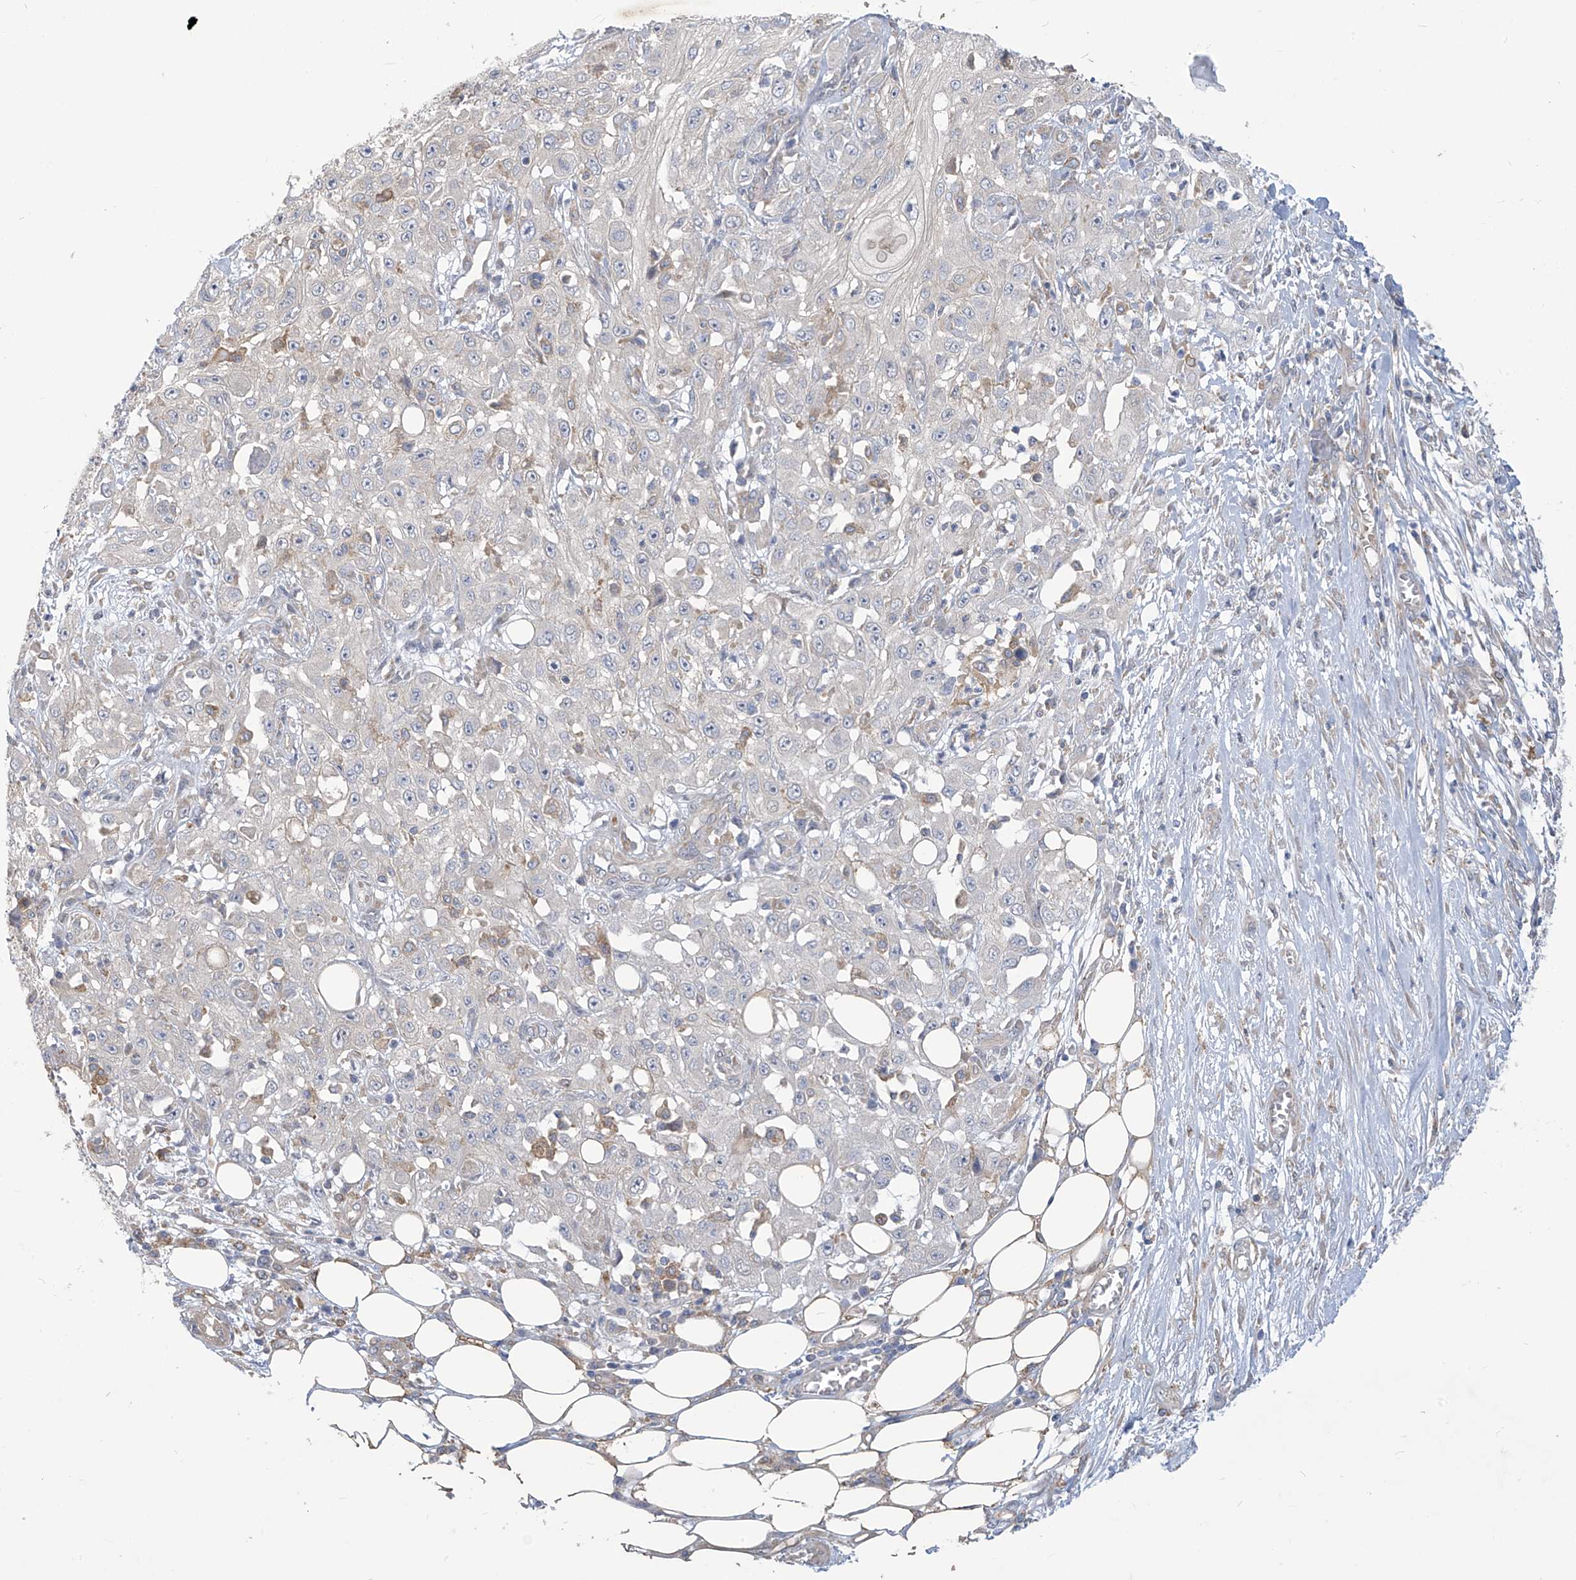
{"staining": {"intensity": "negative", "quantity": "none", "location": "none"}, "tissue": "skin cancer", "cell_type": "Tumor cells", "image_type": "cancer", "snomed": [{"axis": "morphology", "description": "Squamous cell carcinoma, NOS"}, {"axis": "morphology", "description": "Squamous cell carcinoma, metastatic, NOS"}, {"axis": "topography", "description": "Skin"}, {"axis": "topography", "description": "Lymph node"}], "caption": "Immunohistochemistry of human skin cancer exhibits no positivity in tumor cells.", "gene": "ADAT2", "patient": {"sex": "male", "age": 75}}